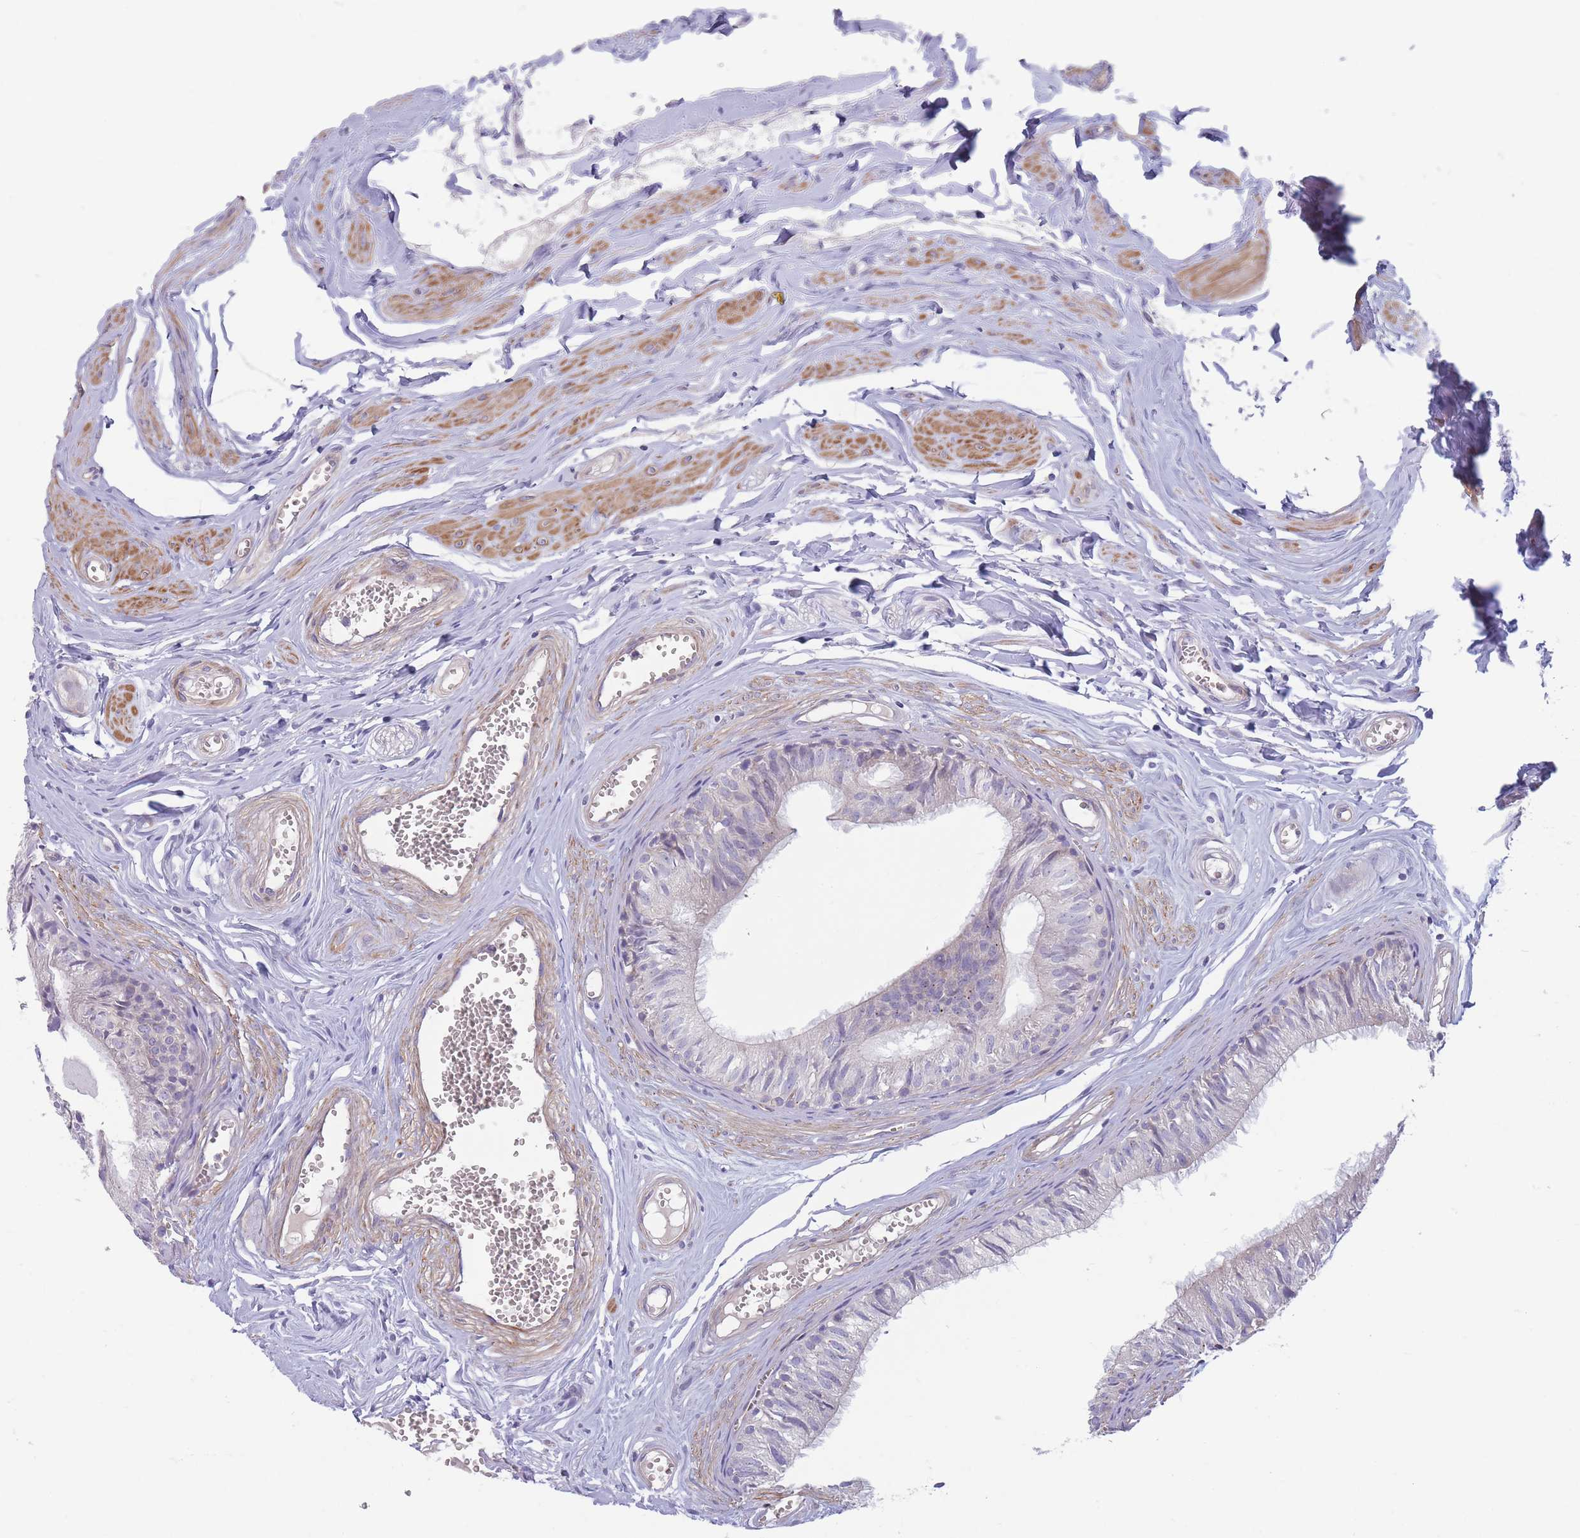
{"staining": {"intensity": "negative", "quantity": "none", "location": "none"}, "tissue": "epididymis", "cell_type": "Glandular cells", "image_type": "normal", "snomed": [{"axis": "morphology", "description": "Normal tissue, NOS"}, {"axis": "topography", "description": "Epididymis"}], "caption": "Immunohistochemistry (IHC) of unremarkable human epididymis shows no expression in glandular cells. (DAB immunohistochemistry (IHC) visualized using brightfield microscopy, high magnification).", "gene": "PNPLA5", "patient": {"sex": "male", "age": 36}}